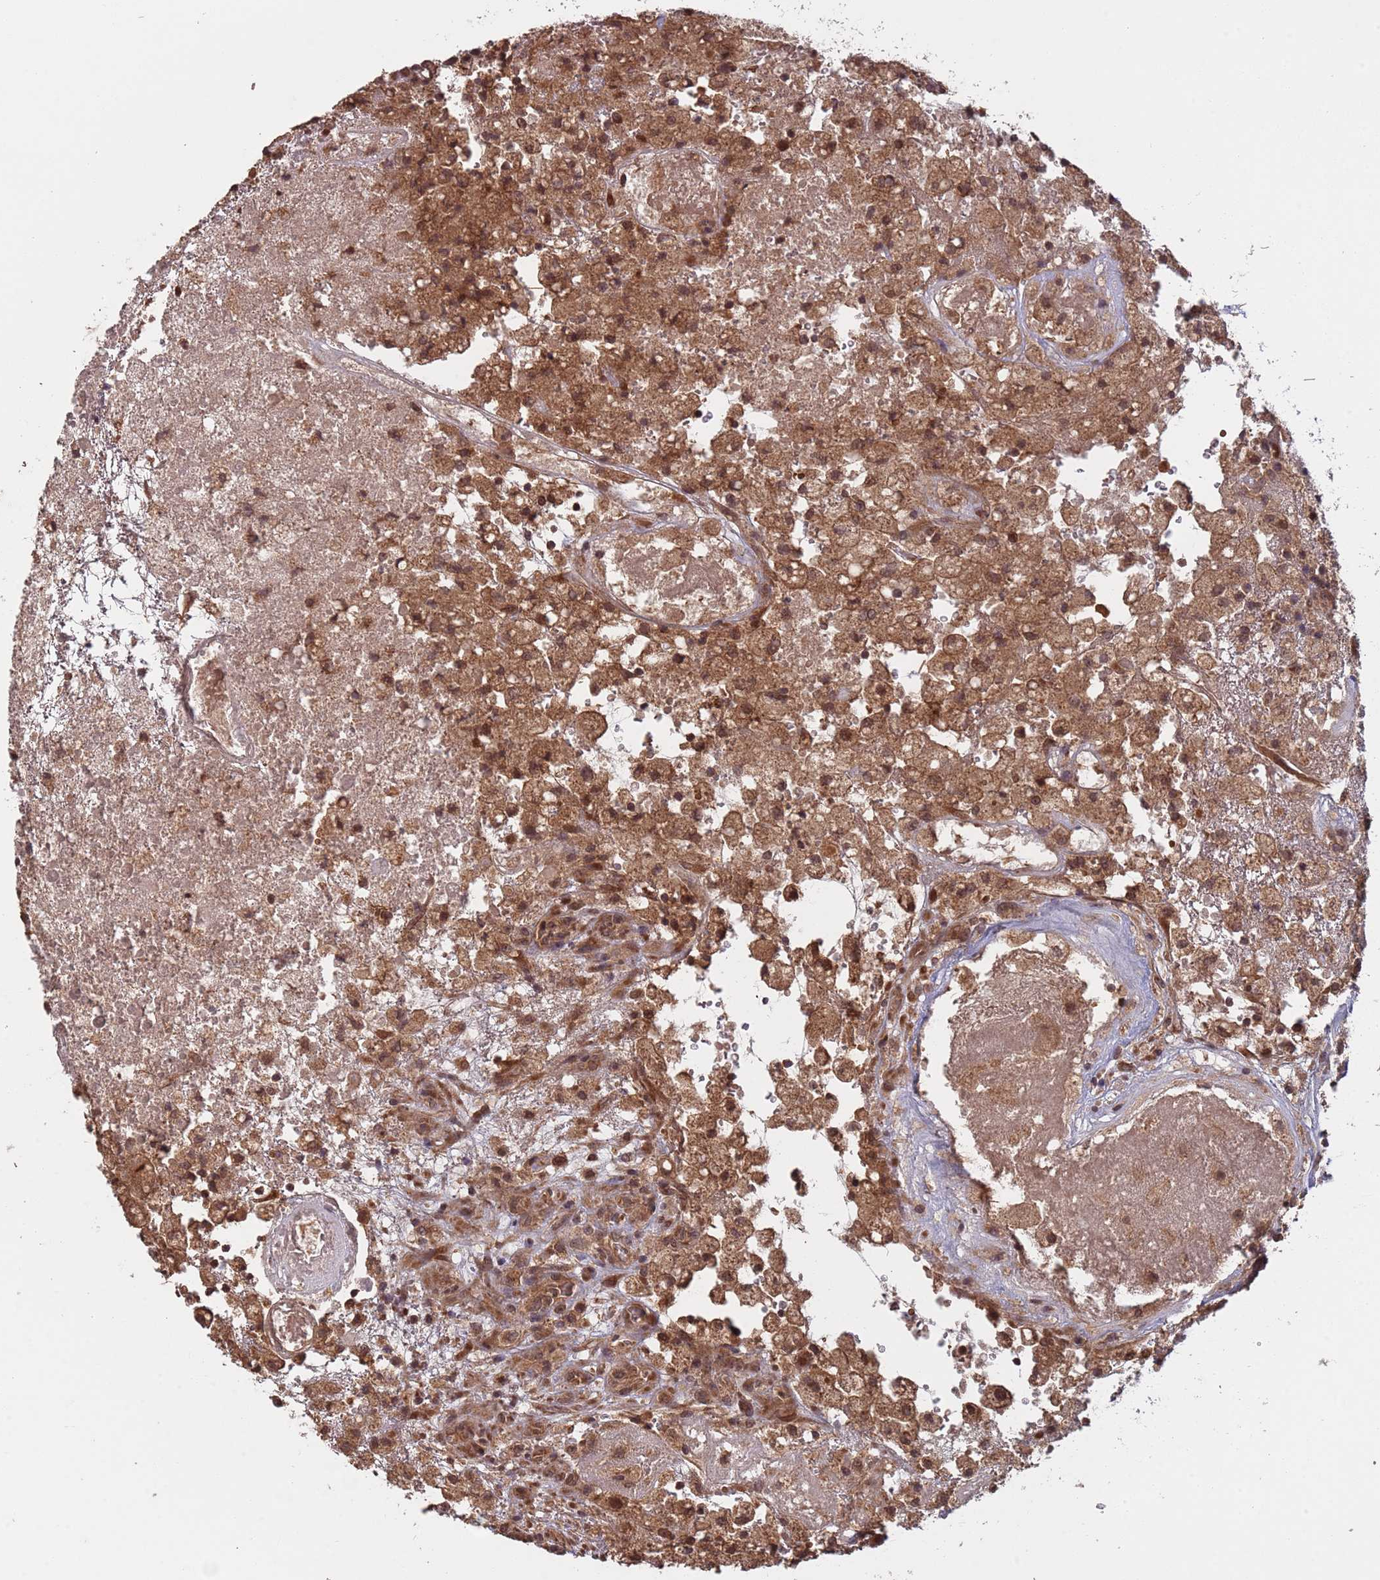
{"staining": {"intensity": "moderate", "quantity": ">75%", "location": "cytoplasmic/membranous,nuclear"}, "tissue": "glioma", "cell_type": "Tumor cells", "image_type": "cancer", "snomed": [{"axis": "morphology", "description": "Glioma, malignant, High grade"}, {"axis": "topography", "description": "Brain"}], "caption": "High-magnification brightfield microscopy of glioma stained with DAB (3,3'-diaminobenzidine) (brown) and counterstained with hematoxylin (blue). tumor cells exhibit moderate cytoplasmic/membranous and nuclear staining is identified in about>75% of cells. (DAB IHC with brightfield microscopy, high magnification).", "gene": "ERI1", "patient": {"sex": "male", "age": 76}}